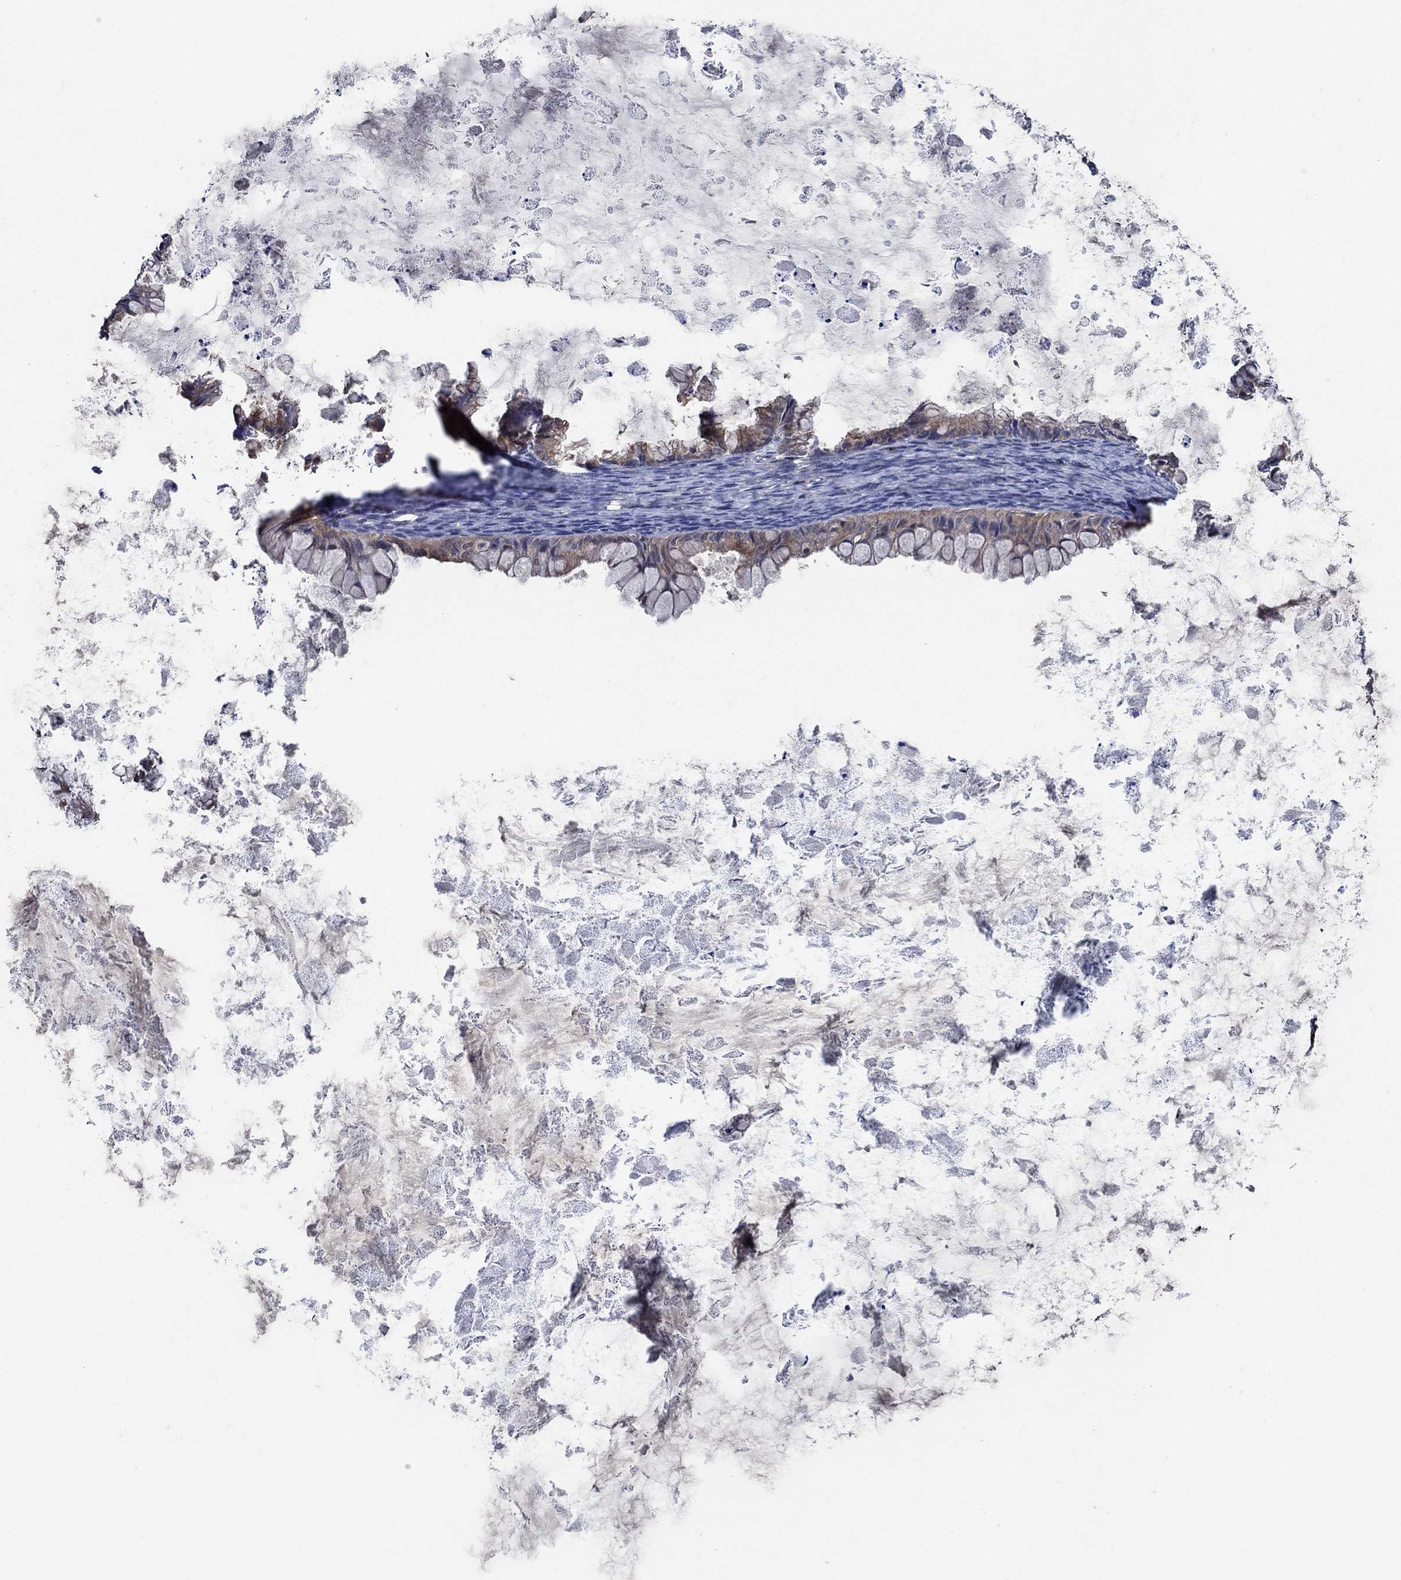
{"staining": {"intensity": "weak", "quantity": "25%-75%", "location": "cytoplasmic/membranous"}, "tissue": "ovarian cancer", "cell_type": "Tumor cells", "image_type": "cancer", "snomed": [{"axis": "morphology", "description": "Cystadenocarcinoma, mucinous, NOS"}, {"axis": "topography", "description": "Ovary"}], "caption": "The micrograph demonstrates staining of mucinous cystadenocarcinoma (ovarian), revealing weak cytoplasmic/membranous protein positivity (brown color) within tumor cells.", "gene": "DACT1", "patient": {"sex": "female", "age": 35}}